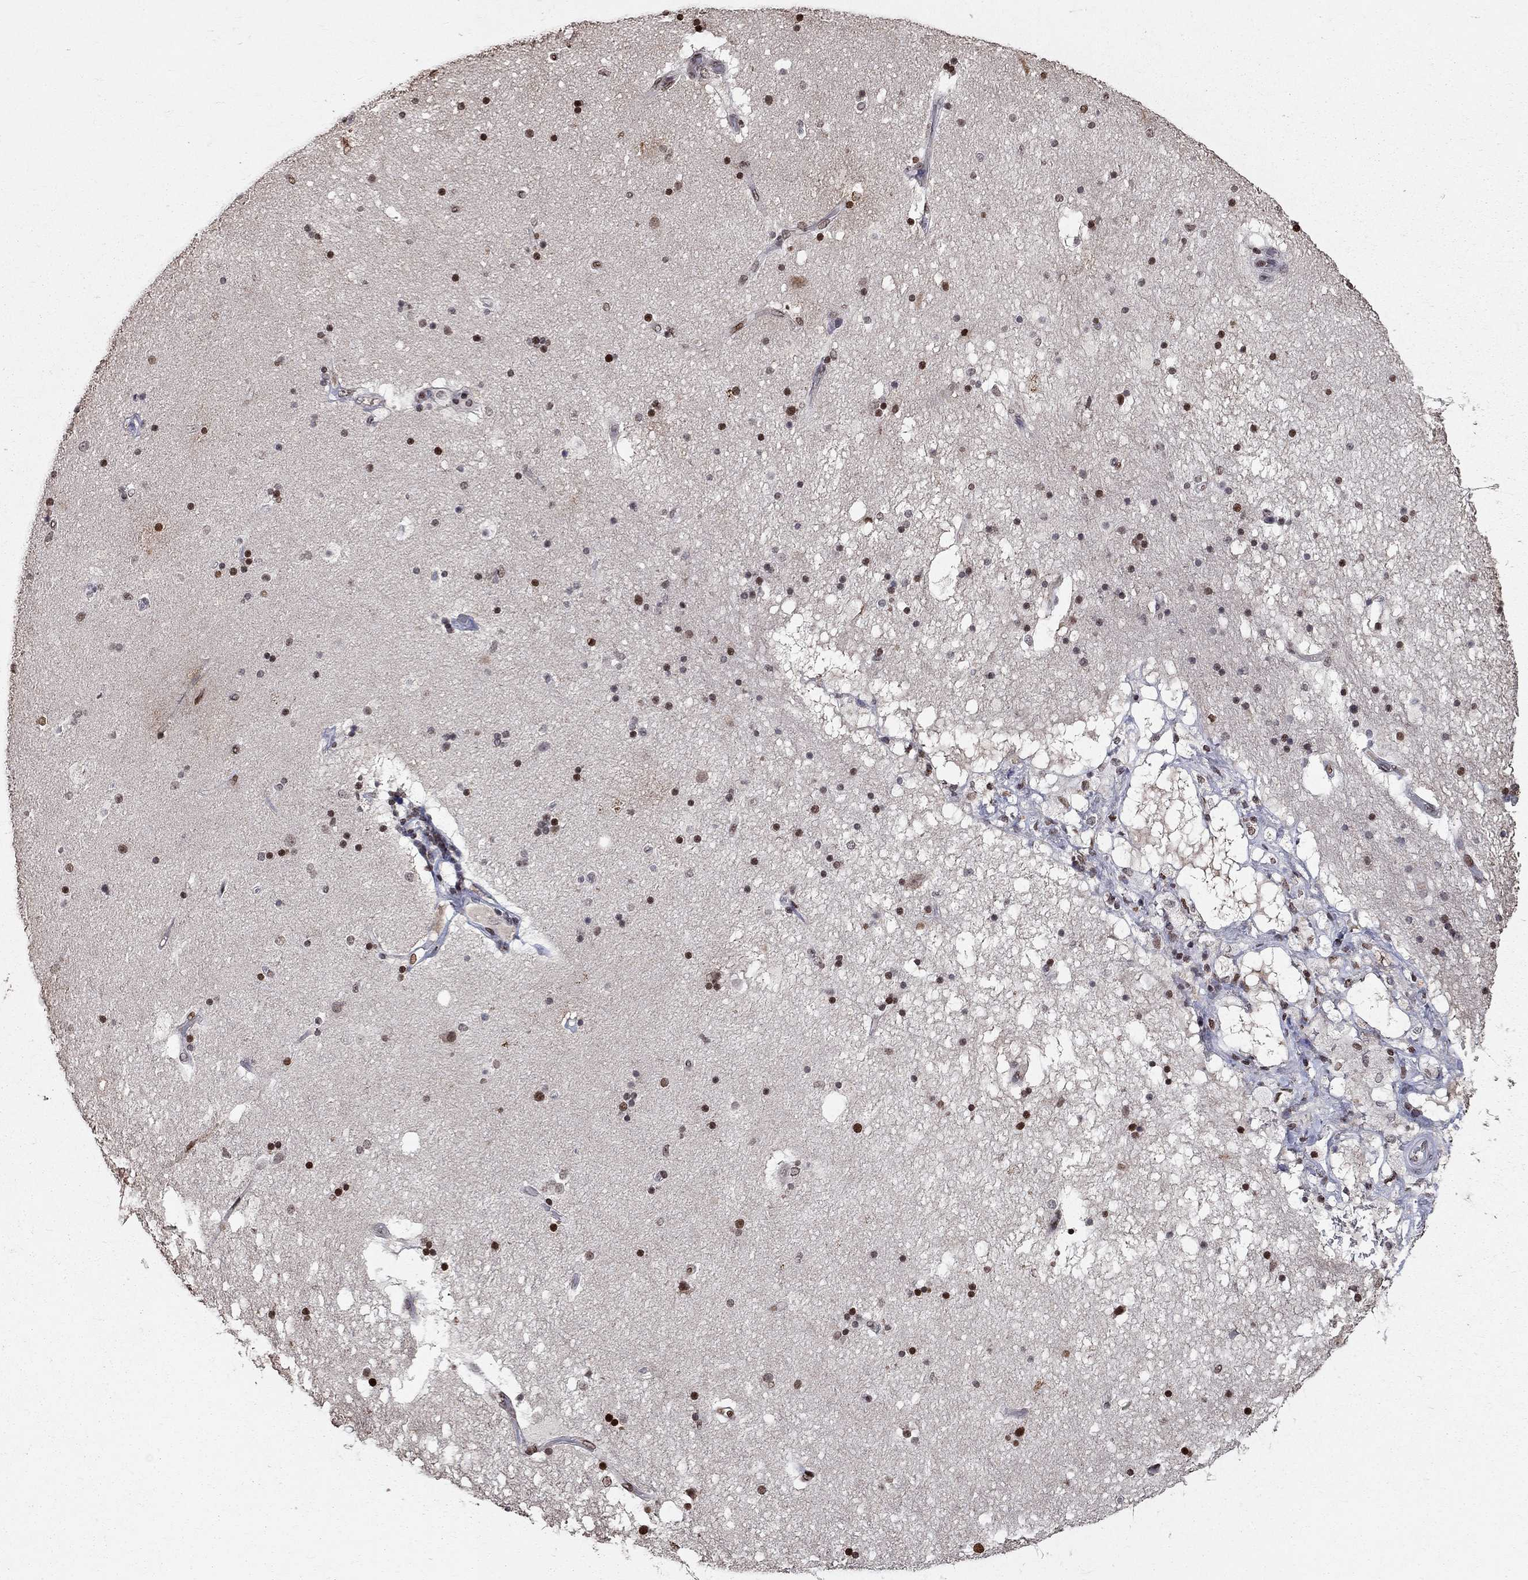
{"staining": {"intensity": "strong", "quantity": "25%-75%", "location": "nuclear"}, "tissue": "hippocampus", "cell_type": "Glial cells", "image_type": "normal", "snomed": [{"axis": "morphology", "description": "Normal tissue, NOS"}, {"axis": "topography", "description": "Hippocampus"}], "caption": "This micrograph shows IHC staining of benign hippocampus, with high strong nuclear staining in approximately 25%-75% of glial cells.", "gene": "HDAC3", "patient": {"sex": "male", "age": 51}}